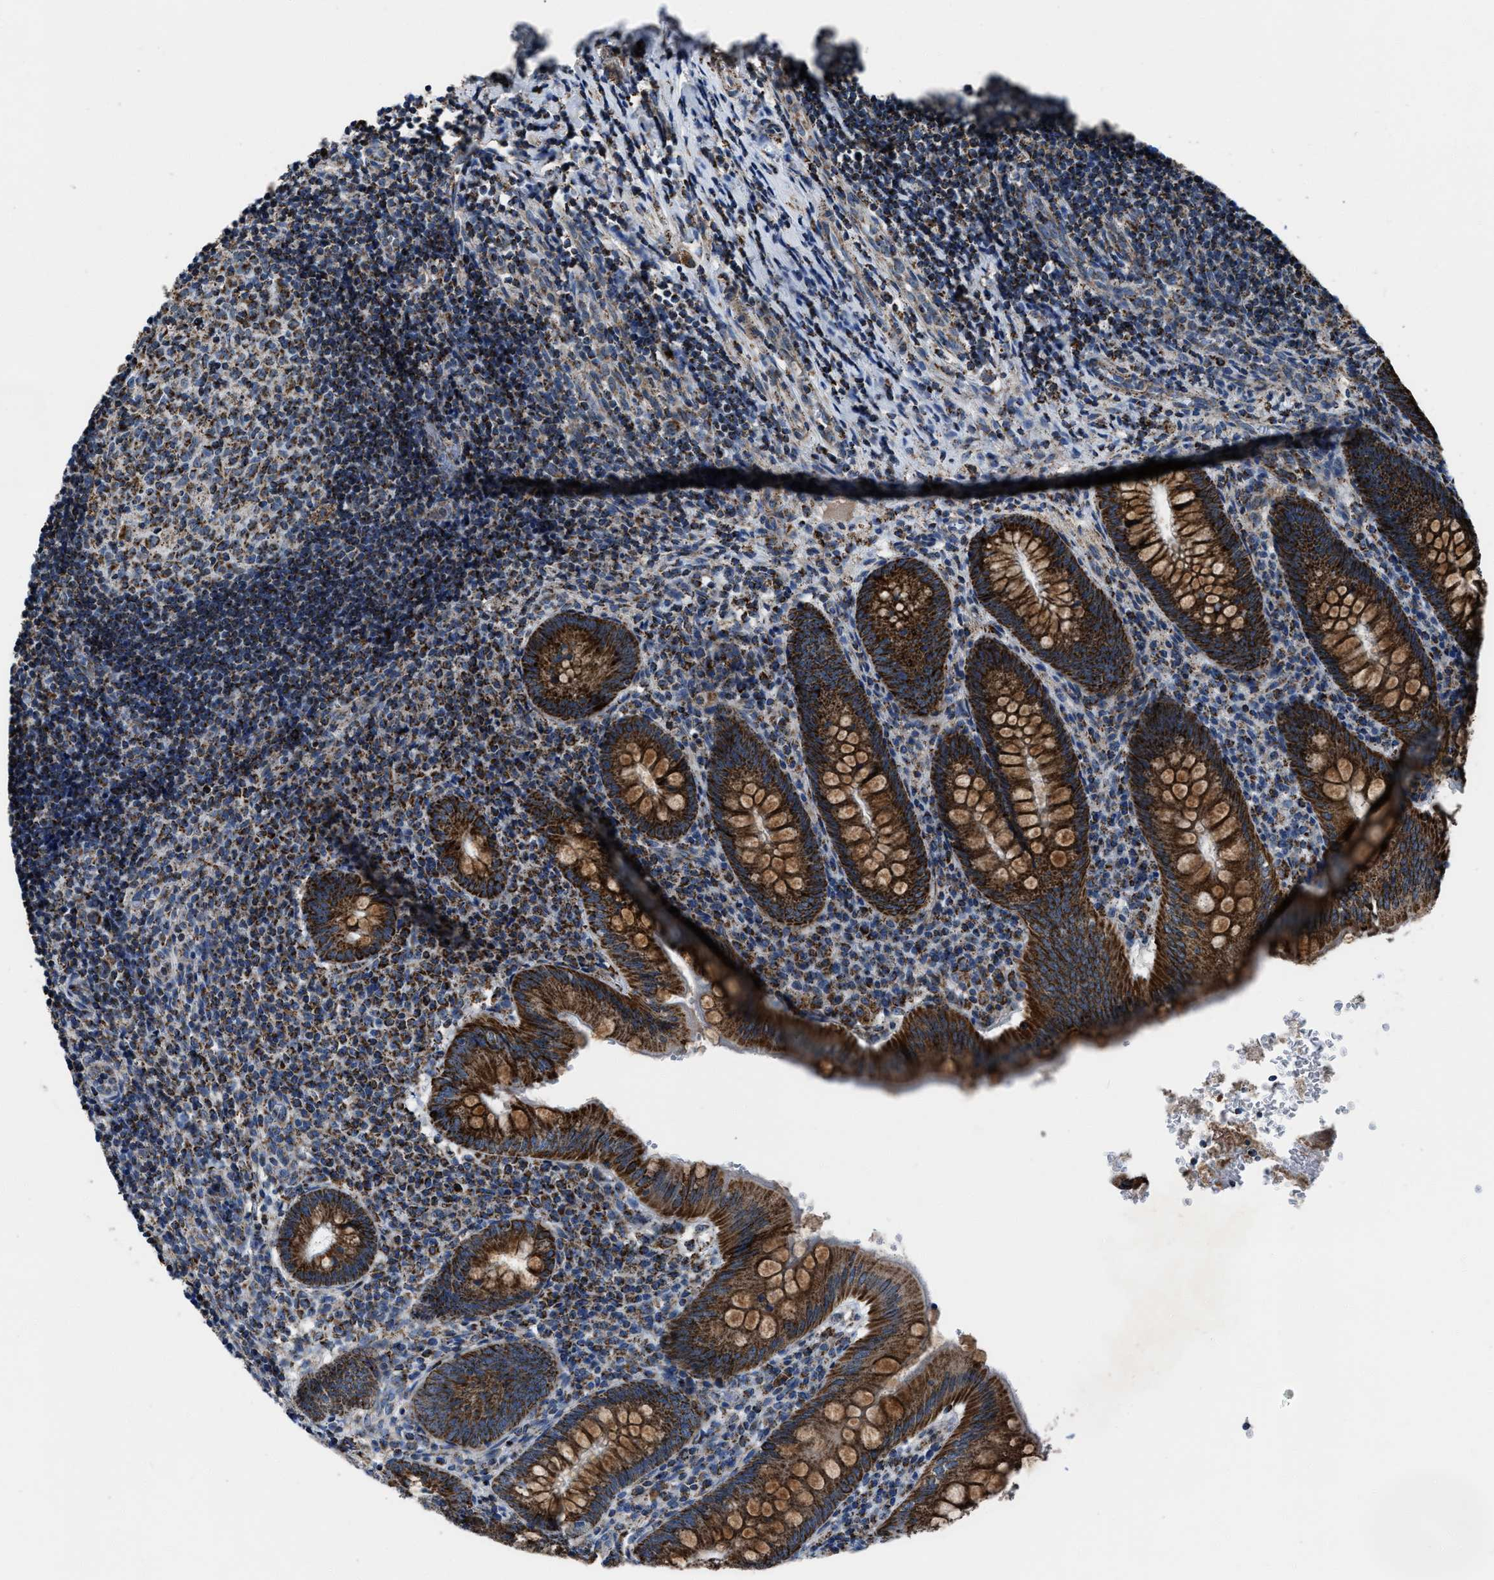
{"staining": {"intensity": "strong", "quantity": ">75%", "location": "cytoplasmic/membranous"}, "tissue": "appendix", "cell_type": "Glandular cells", "image_type": "normal", "snomed": [{"axis": "morphology", "description": "Normal tissue, NOS"}, {"axis": "topography", "description": "Appendix"}], "caption": "Normal appendix exhibits strong cytoplasmic/membranous staining in about >75% of glandular cells, visualized by immunohistochemistry. Nuclei are stained in blue.", "gene": "NSD3", "patient": {"sex": "male", "age": 8}}